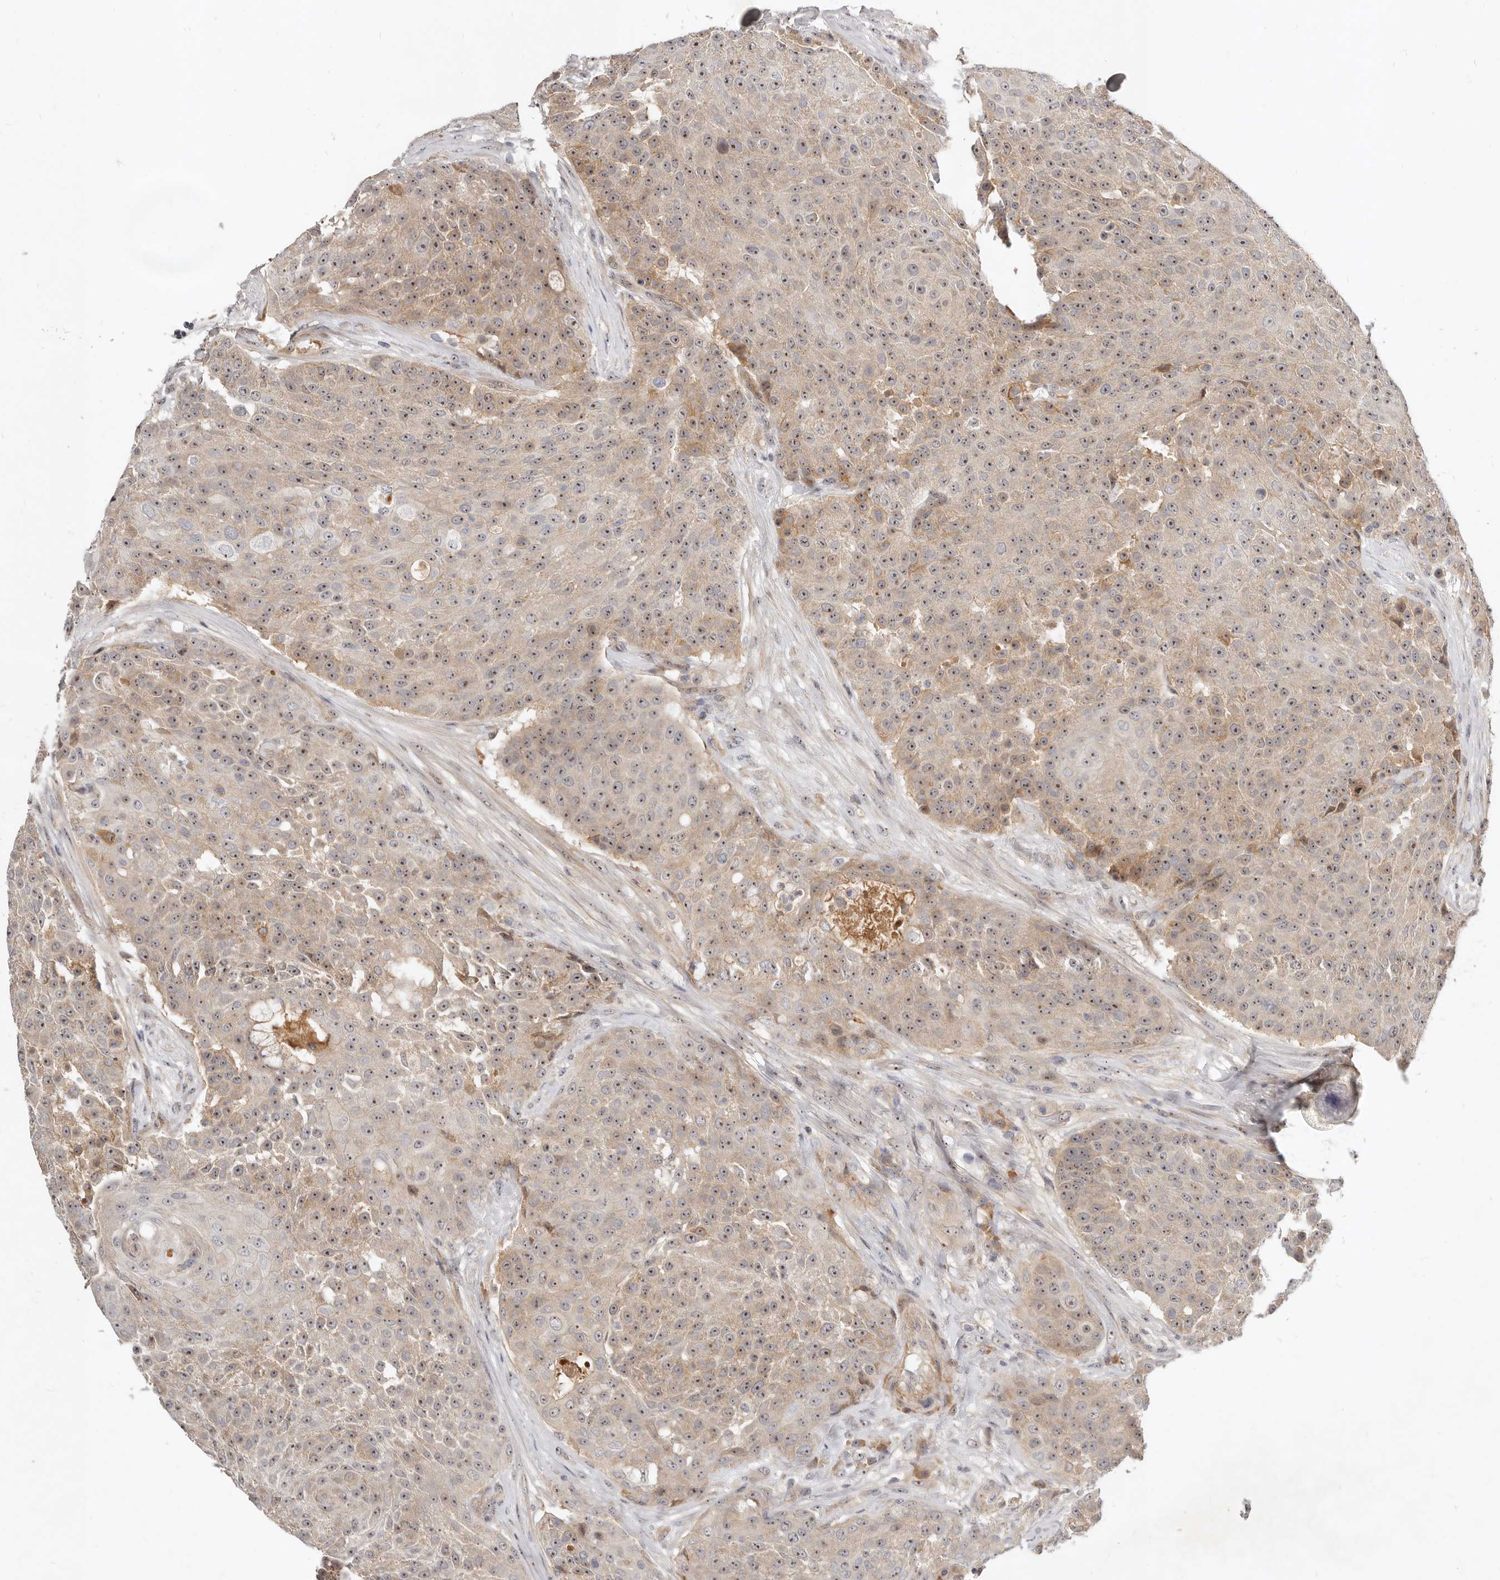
{"staining": {"intensity": "moderate", "quantity": ">75%", "location": "nuclear"}, "tissue": "urothelial cancer", "cell_type": "Tumor cells", "image_type": "cancer", "snomed": [{"axis": "morphology", "description": "Urothelial carcinoma, High grade"}, {"axis": "topography", "description": "Urinary bladder"}], "caption": "Protein staining of urothelial cancer tissue displays moderate nuclear positivity in about >75% of tumor cells.", "gene": "MICALL2", "patient": {"sex": "female", "age": 63}}